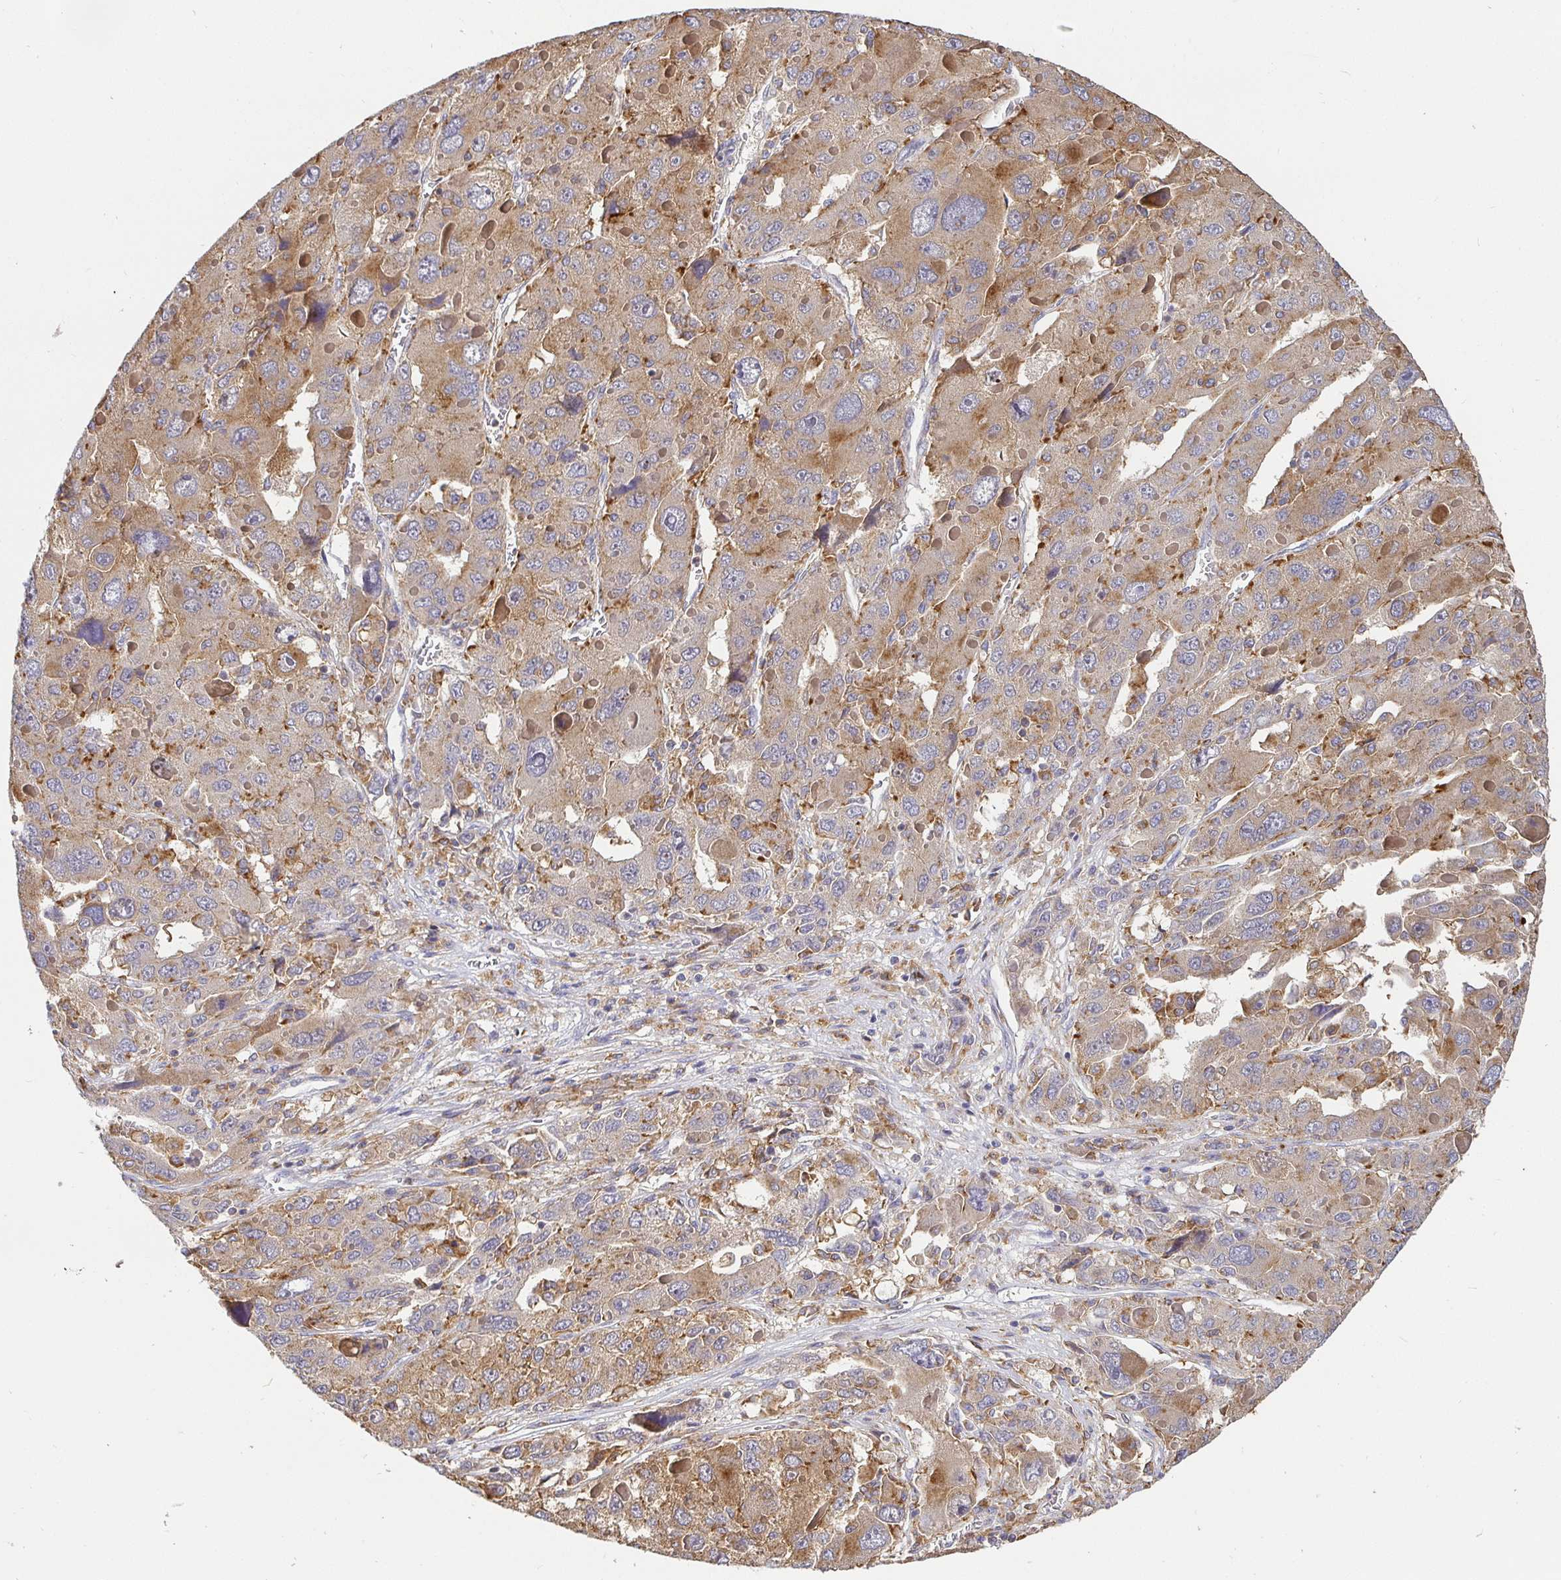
{"staining": {"intensity": "moderate", "quantity": ">75%", "location": "cytoplasmic/membranous"}, "tissue": "liver cancer", "cell_type": "Tumor cells", "image_type": "cancer", "snomed": [{"axis": "morphology", "description": "Carcinoma, Hepatocellular, NOS"}, {"axis": "topography", "description": "Liver"}], "caption": "A brown stain shows moderate cytoplasmic/membranous staining of a protein in human liver cancer tumor cells. The staining was performed using DAB (3,3'-diaminobenzidine), with brown indicating positive protein expression. Nuclei are stained blue with hematoxylin.", "gene": "ATP6V1F", "patient": {"sex": "female", "age": 41}}